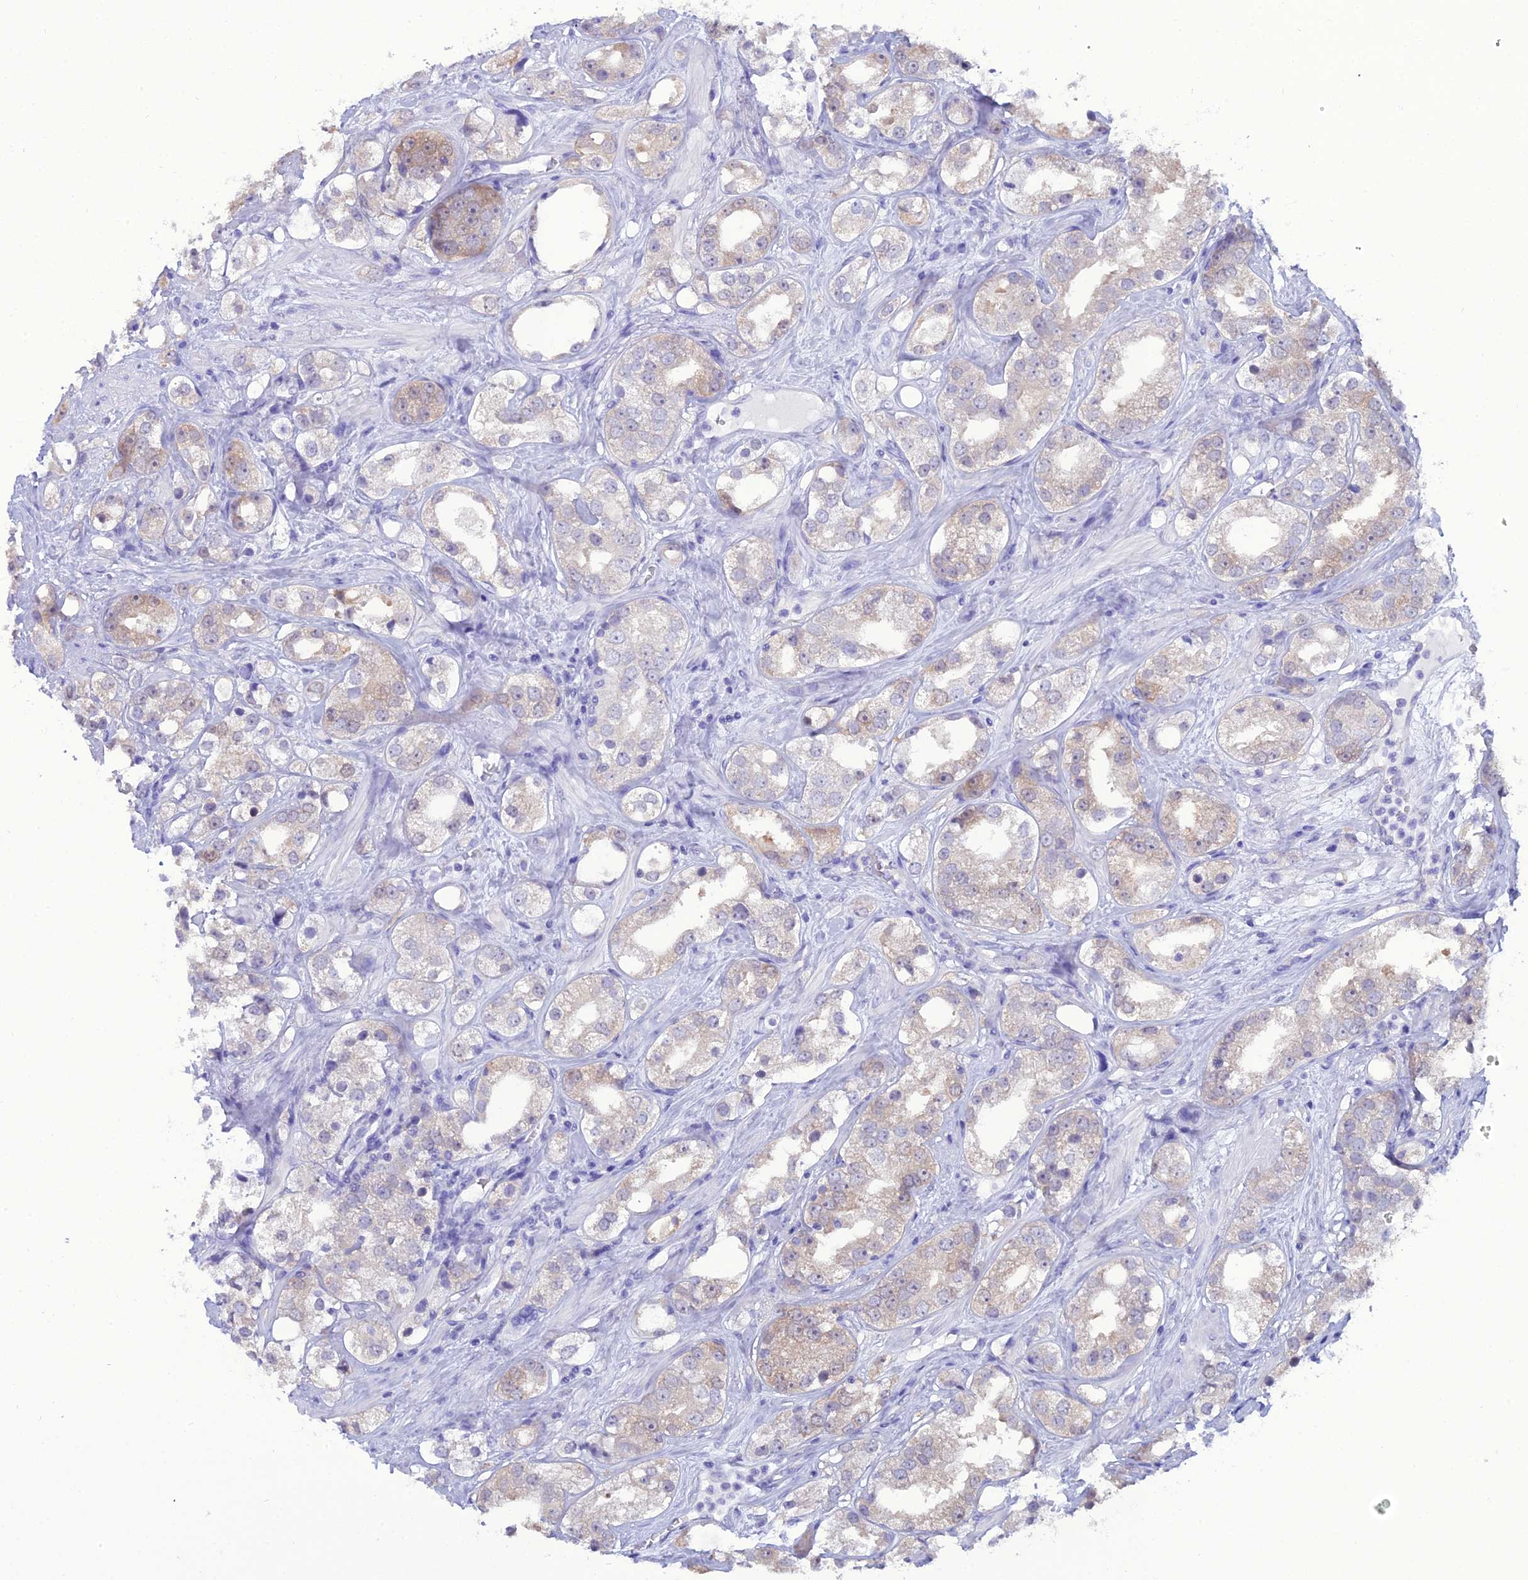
{"staining": {"intensity": "weak", "quantity": "<25%", "location": "cytoplasmic/membranous"}, "tissue": "prostate cancer", "cell_type": "Tumor cells", "image_type": "cancer", "snomed": [{"axis": "morphology", "description": "Adenocarcinoma, NOS"}, {"axis": "topography", "description": "Prostate"}], "caption": "This is an IHC histopathology image of prostate cancer. There is no positivity in tumor cells.", "gene": "GNPNAT1", "patient": {"sex": "male", "age": 79}}